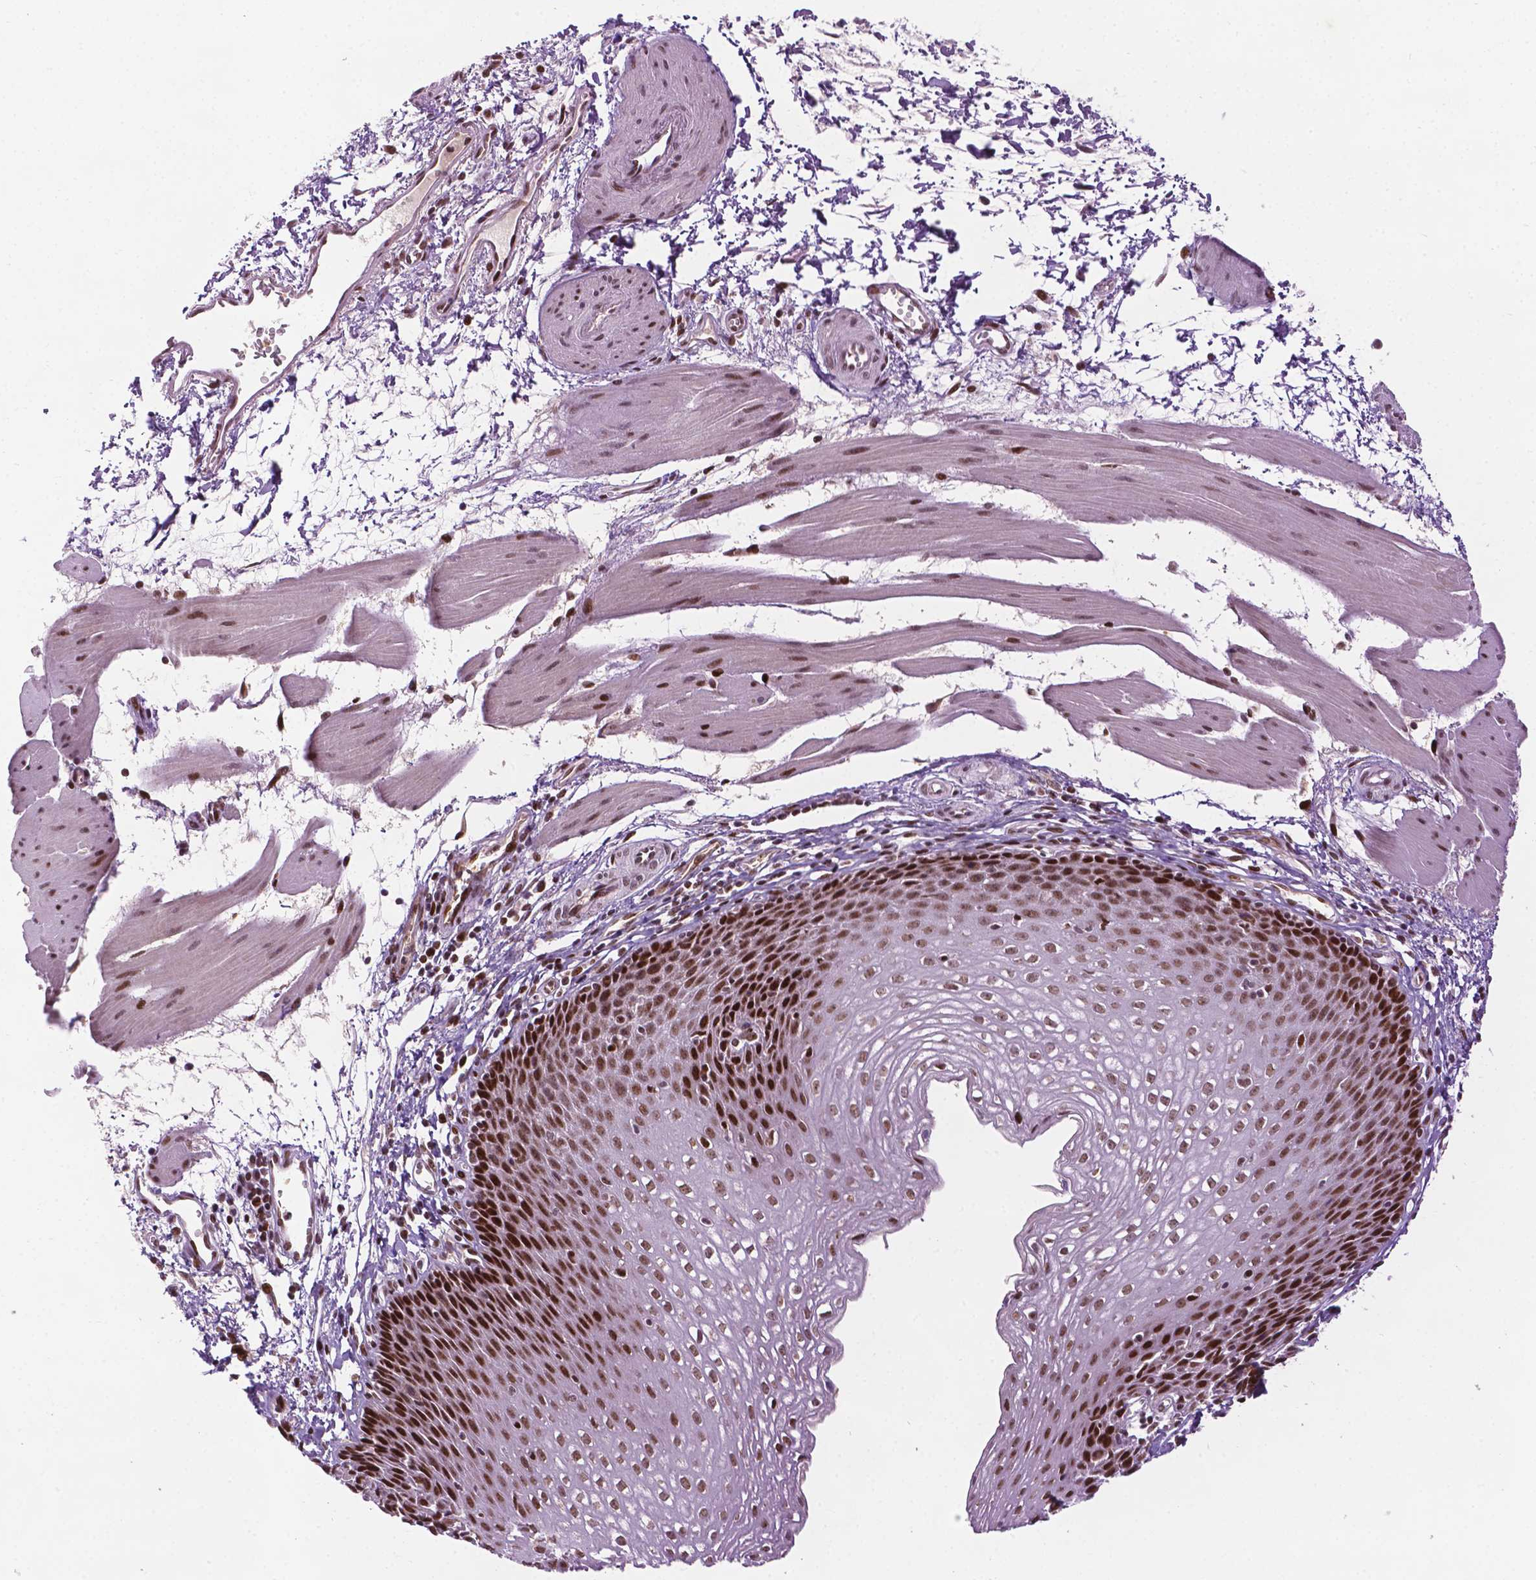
{"staining": {"intensity": "moderate", "quantity": ">75%", "location": "nuclear"}, "tissue": "esophagus", "cell_type": "Squamous epithelial cells", "image_type": "normal", "snomed": [{"axis": "morphology", "description": "Normal tissue, NOS"}, {"axis": "topography", "description": "Esophagus"}], "caption": "Moderate nuclear positivity is present in about >75% of squamous epithelial cells in benign esophagus. (IHC, brightfield microscopy, high magnification).", "gene": "ZNF41", "patient": {"sex": "female", "age": 64}}